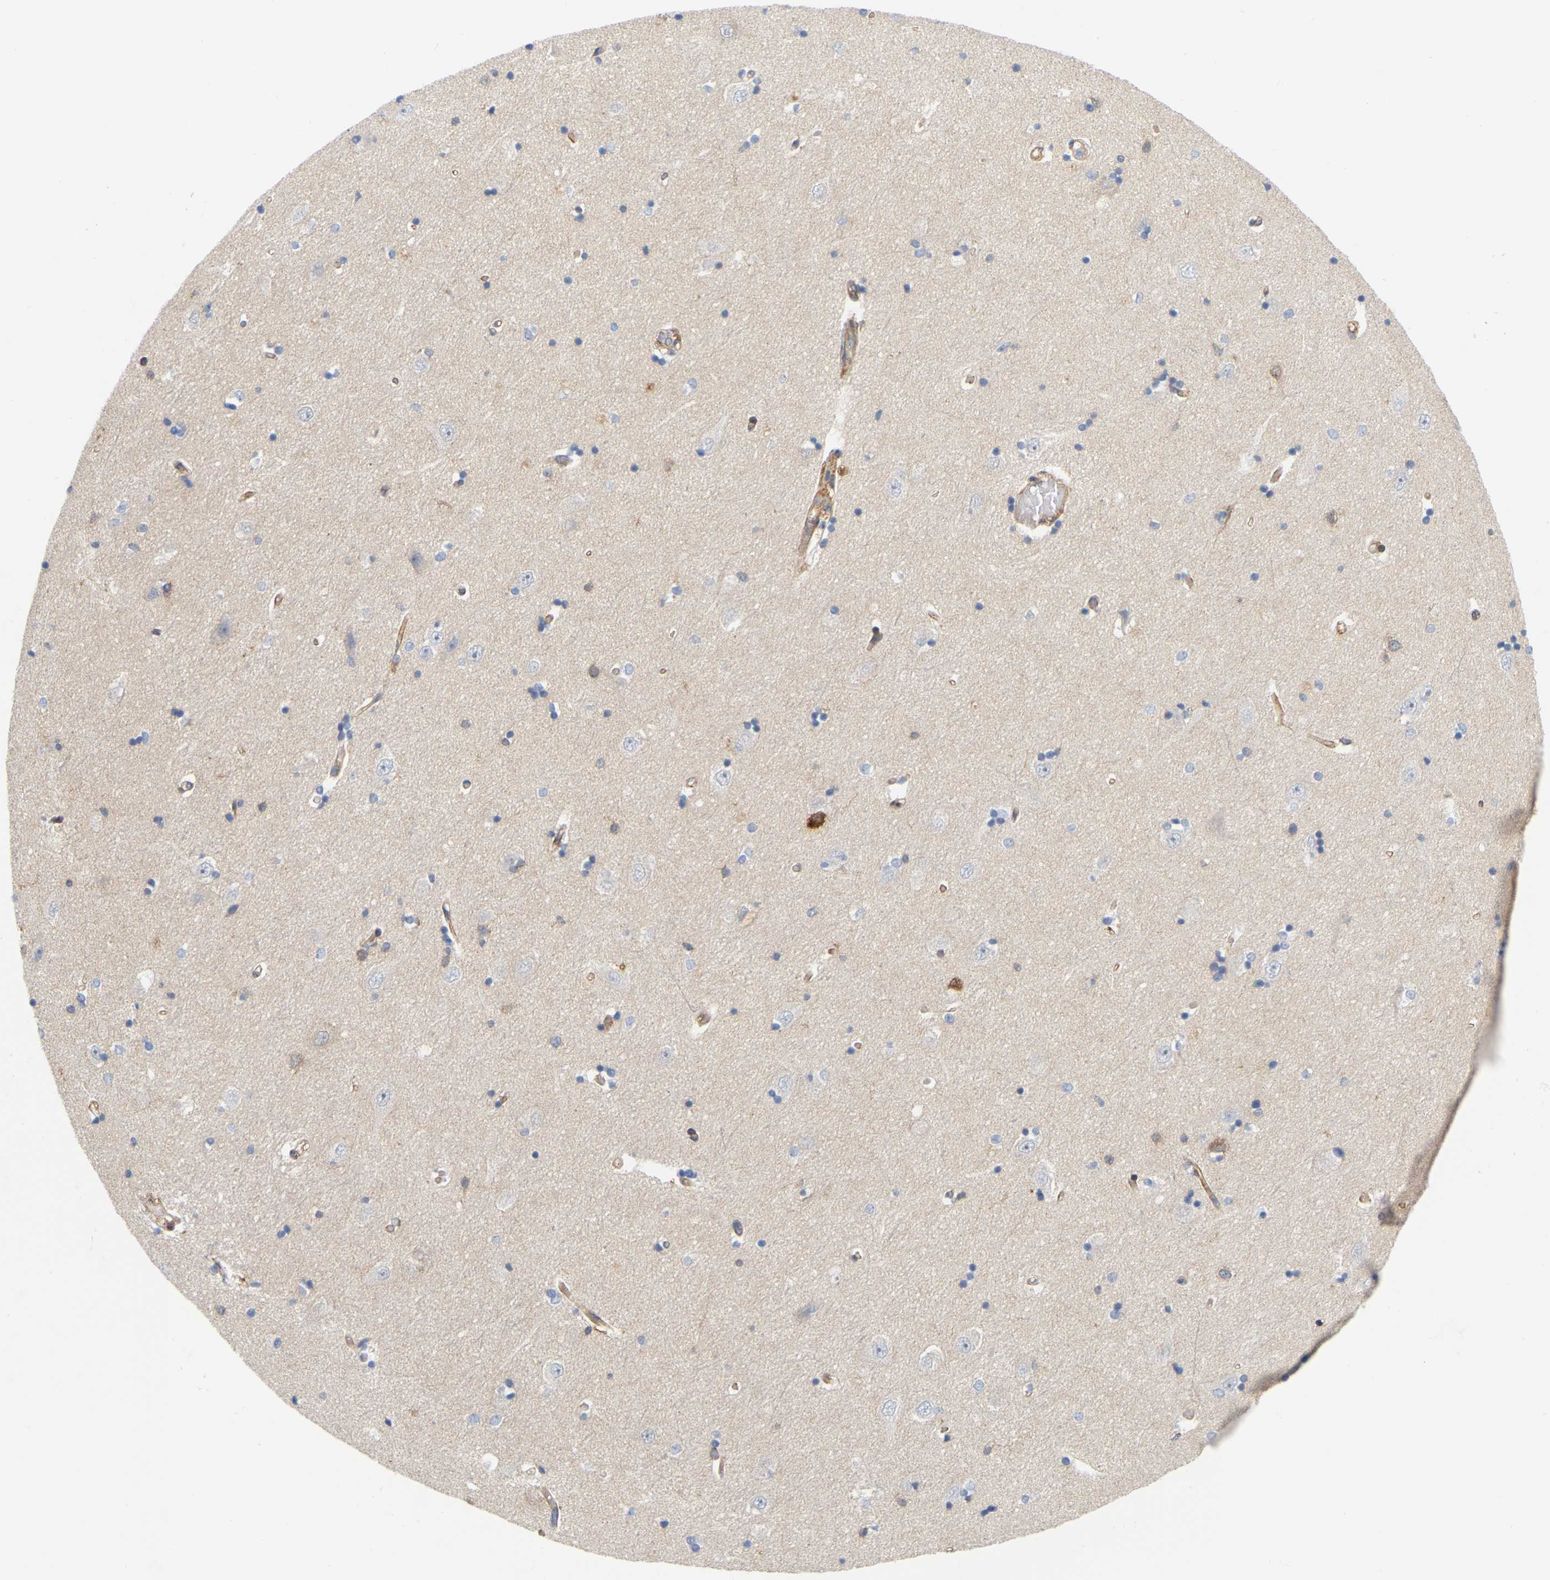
{"staining": {"intensity": "moderate", "quantity": "<25%", "location": "cytoplasmic/membranous"}, "tissue": "hippocampus", "cell_type": "Glial cells", "image_type": "normal", "snomed": [{"axis": "morphology", "description": "Normal tissue, NOS"}, {"axis": "topography", "description": "Hippocampus"}], "caption": "Immunohistochemistry image of normal hippocampus stained for a protein (brown), which shows low levels of moderate cytoplasmic/membranous positivity in about <25% of glial cells.", "gene": "RAPH1", "patient": {"sex": "male", "age": 45}}